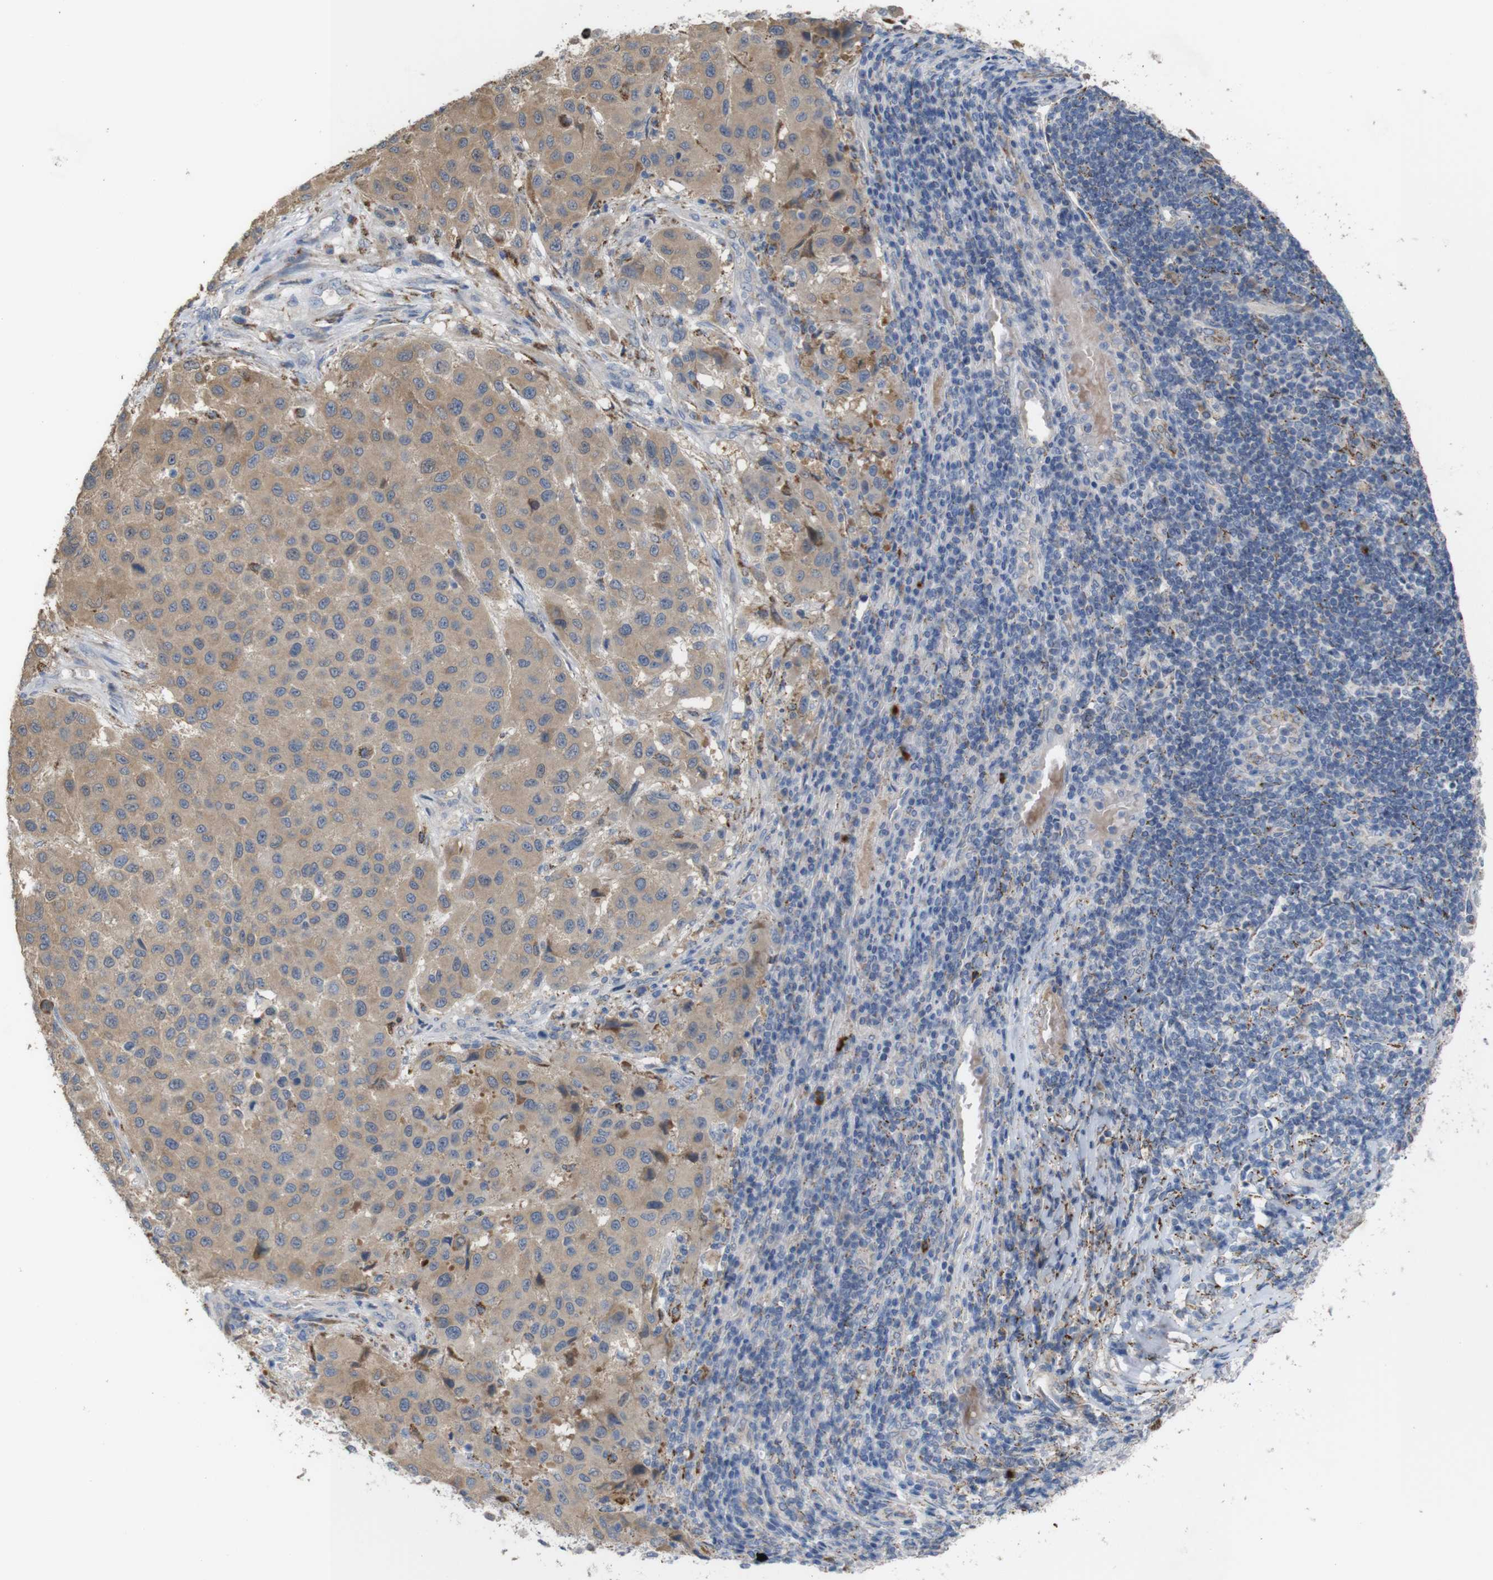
{"staining": {"intensity": "moderate", "quantity": ">75%", "location": "cytoplasmic/membranous"}, "tissue": "melanoma", "cell_type": "Tumor cells", "image_type": "cancer", "snomed": [{"axis": "morphology", "description": "Malignant melanoma, Metastatic site"}, {"axis": "topography", "description": "Lymph node"}], "caption": "Immunohistochemistry image of human melanoma stained for a protein (brown), which demonstrates medium levels of moderate cytoplasmic/membranous staining in about >75% of tumor cells.", "gene": "PTPRR", "patient": {"sex": "male", "age": 61}}